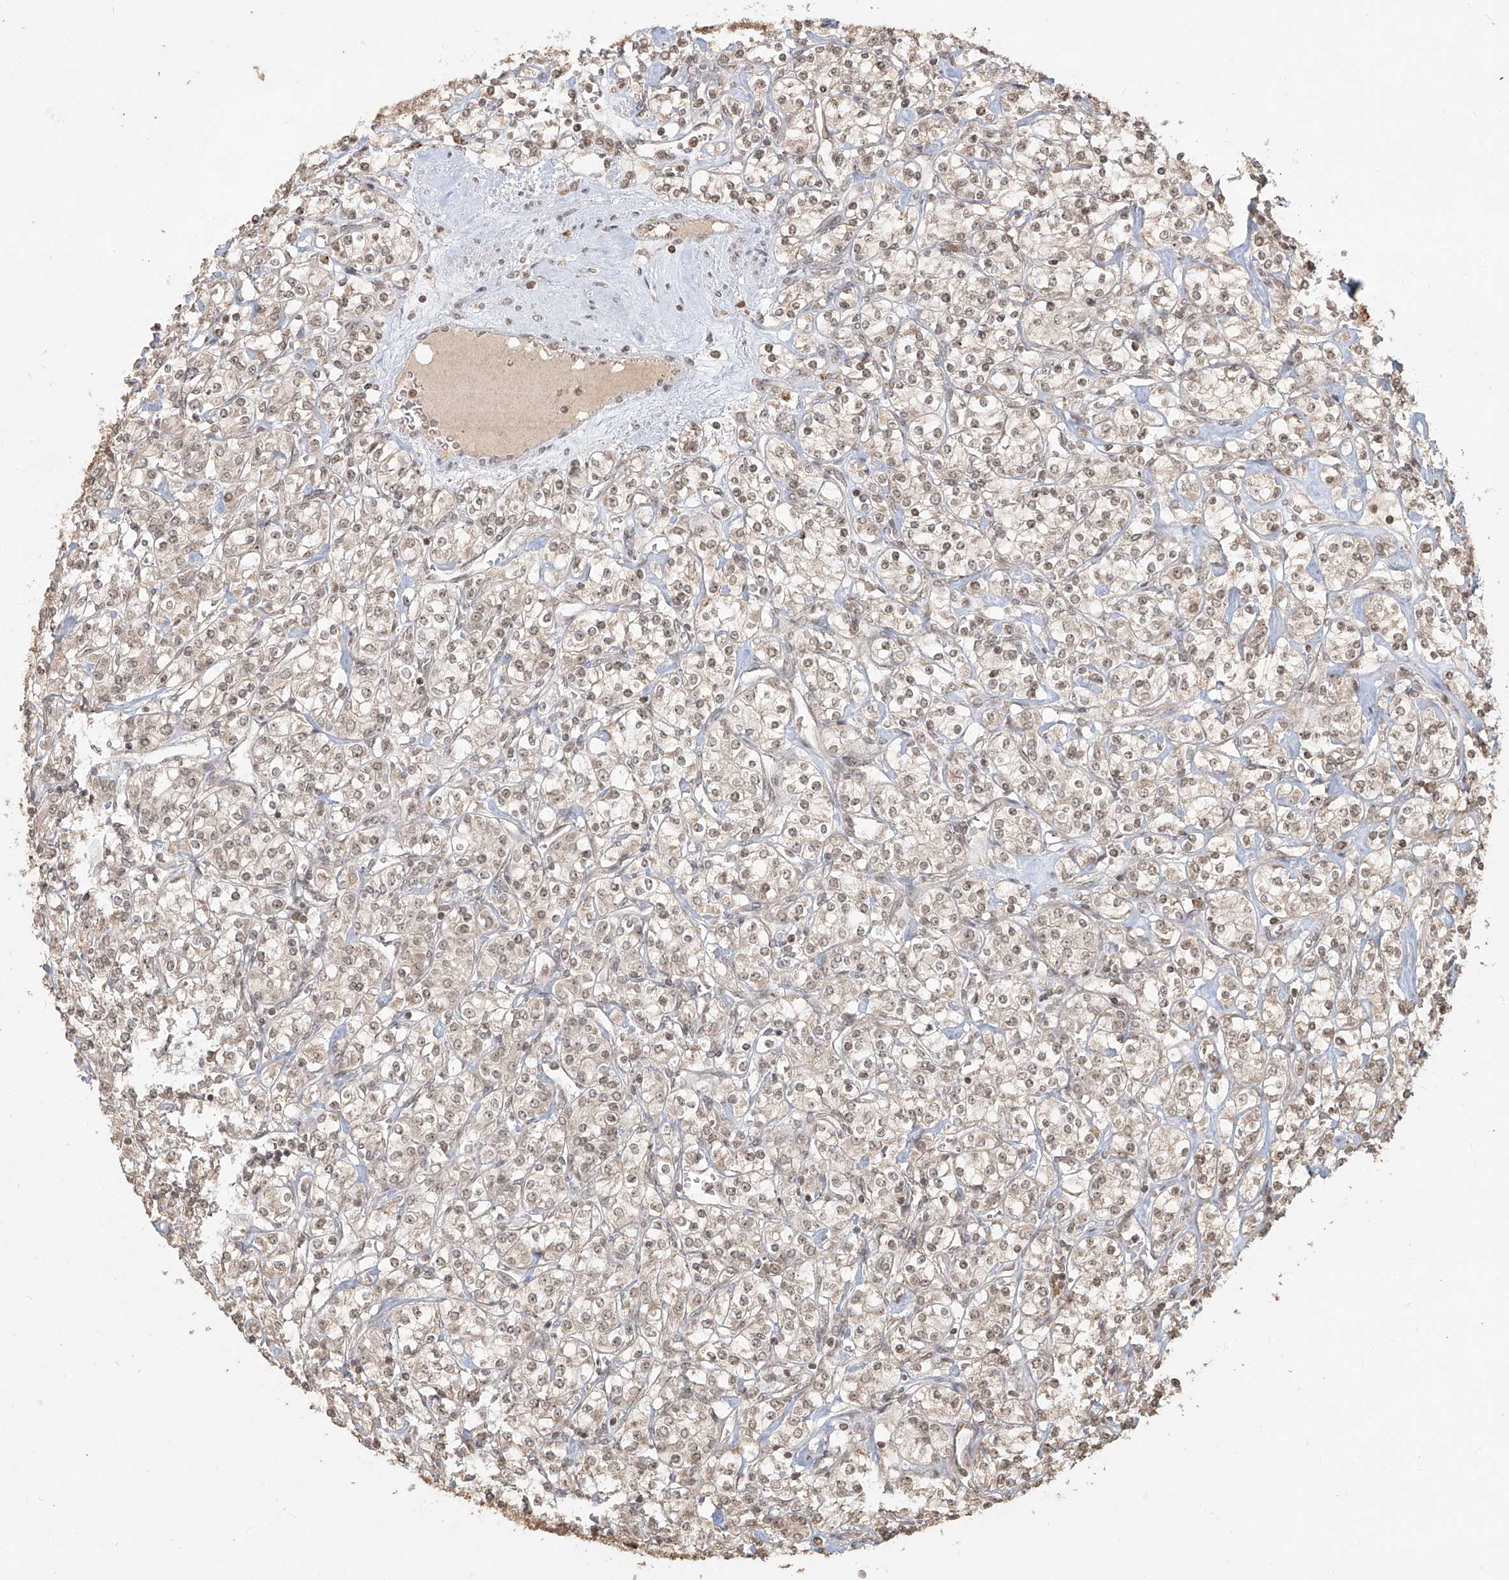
{"staining": {"intensity": "weak", "quantity": ">75%", "location": "nuclear"}, "tissue": "renal cancer", "cell_type": "Tumor cells", "image_type": "cancer", "snomed": [{"axis": "morphology", "description": "Adenocarcinoma, NOS"}, {"axis": "topography", "description": "Kidney"}], "caption": "Human adenocarcinoma (renal) stained for a protein (brown) exhibits weak nuclear positive staining in about >75% of tumor cells.", "gene": "UBE2K", "patient": {"sex": "male", "age": 77}}